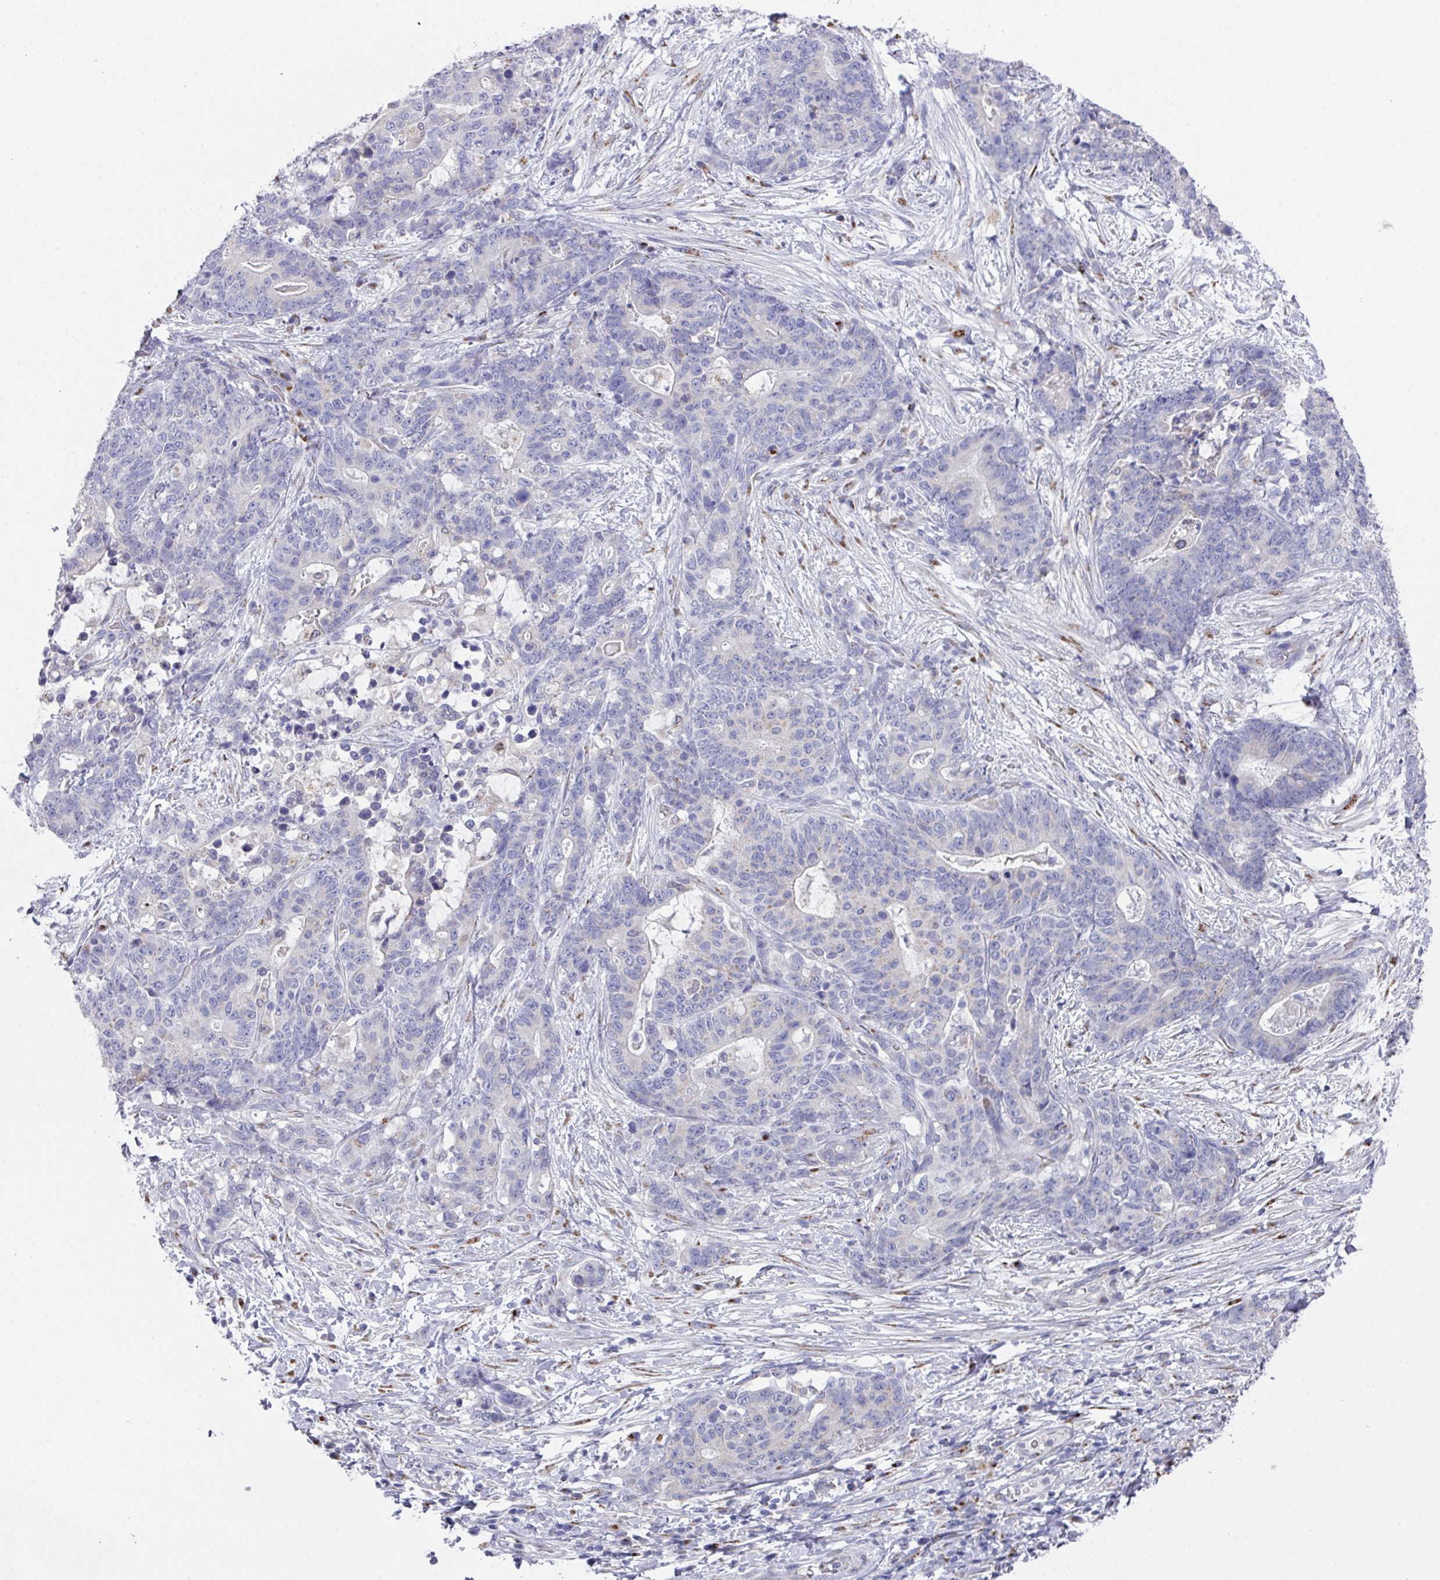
{"staining": {"intensity": "negative", "quantity": "none", "location": "none"}, "tissue": "stomach cancer", "cell_type": "Tumor cells", "image_type": "cancer", "snomed": [{"axis": "morphology", "description": "Normal tissue, NOS"}, {"axis": "morphology", "description": "Adenocarcinoma, NOS"}, {"axis": "topography", "description": "Stomach"}], "caption": "Immunohistochemistry photomicrograph of neoplastic tissue: human stomach adenocarcinoma stained with DAB (3,3'-diaminobenzidine) reveals no significant protein expression in tumor cells.", "gene": "VKORC1L1", "patient": {"sex": "female", "age": 64}}